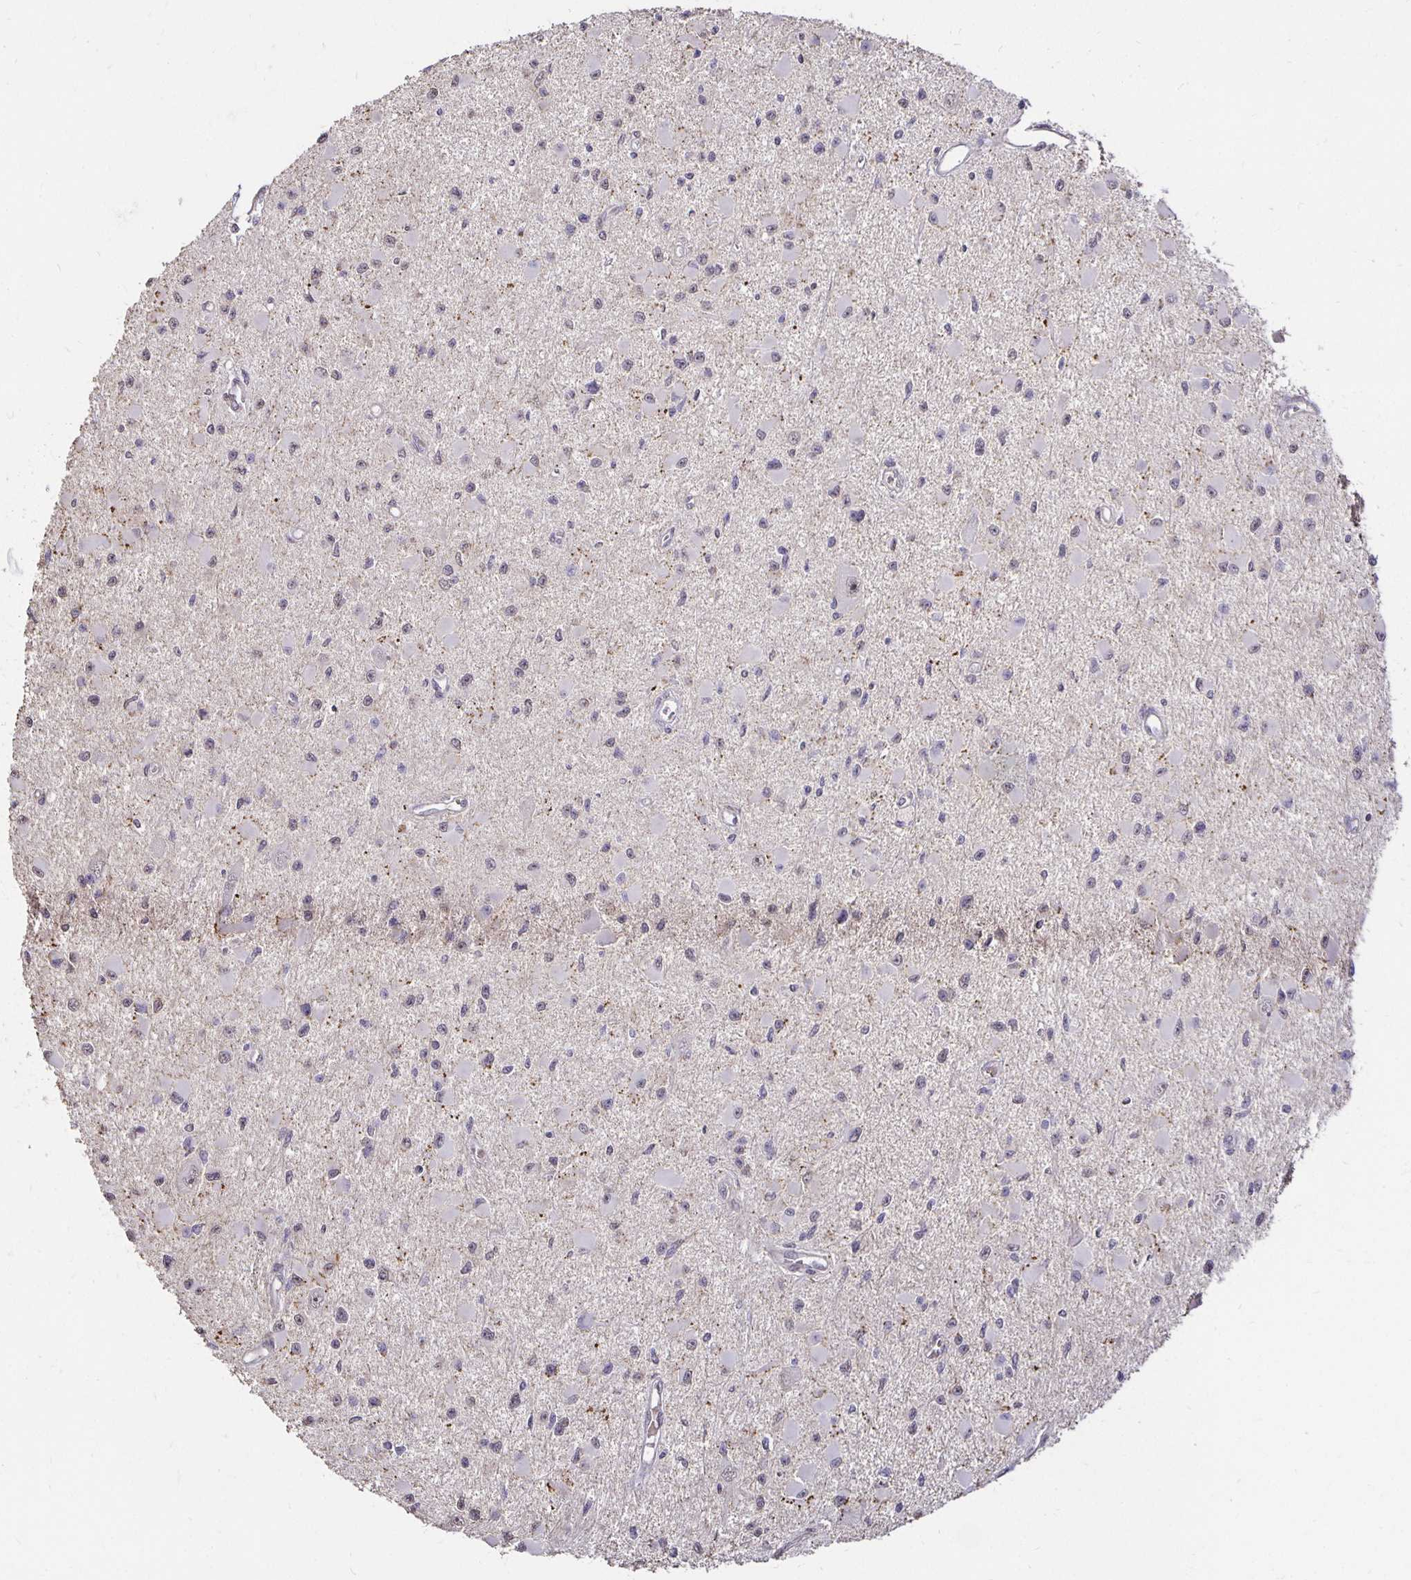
{"staining": {"intensity": "negative", "quantity": "none", "location": "none"}, "tissue": "glioma", "cell_type": "Tumor cells", "image_type": "cancer", "snomed": [{"axis": "morphology", "description": "Glioma, malignant, High grade"}, {"axis": "topography", "description": "Brain"}], "caption": "DAB (3,3'-diaminobenzidine) immunohistochemical staining of malignant glioma (high-grade) reveals no significant staining in tumor cells.", "gene": "PNPLA3", "patient": {"sex": "male", "age": 54}}